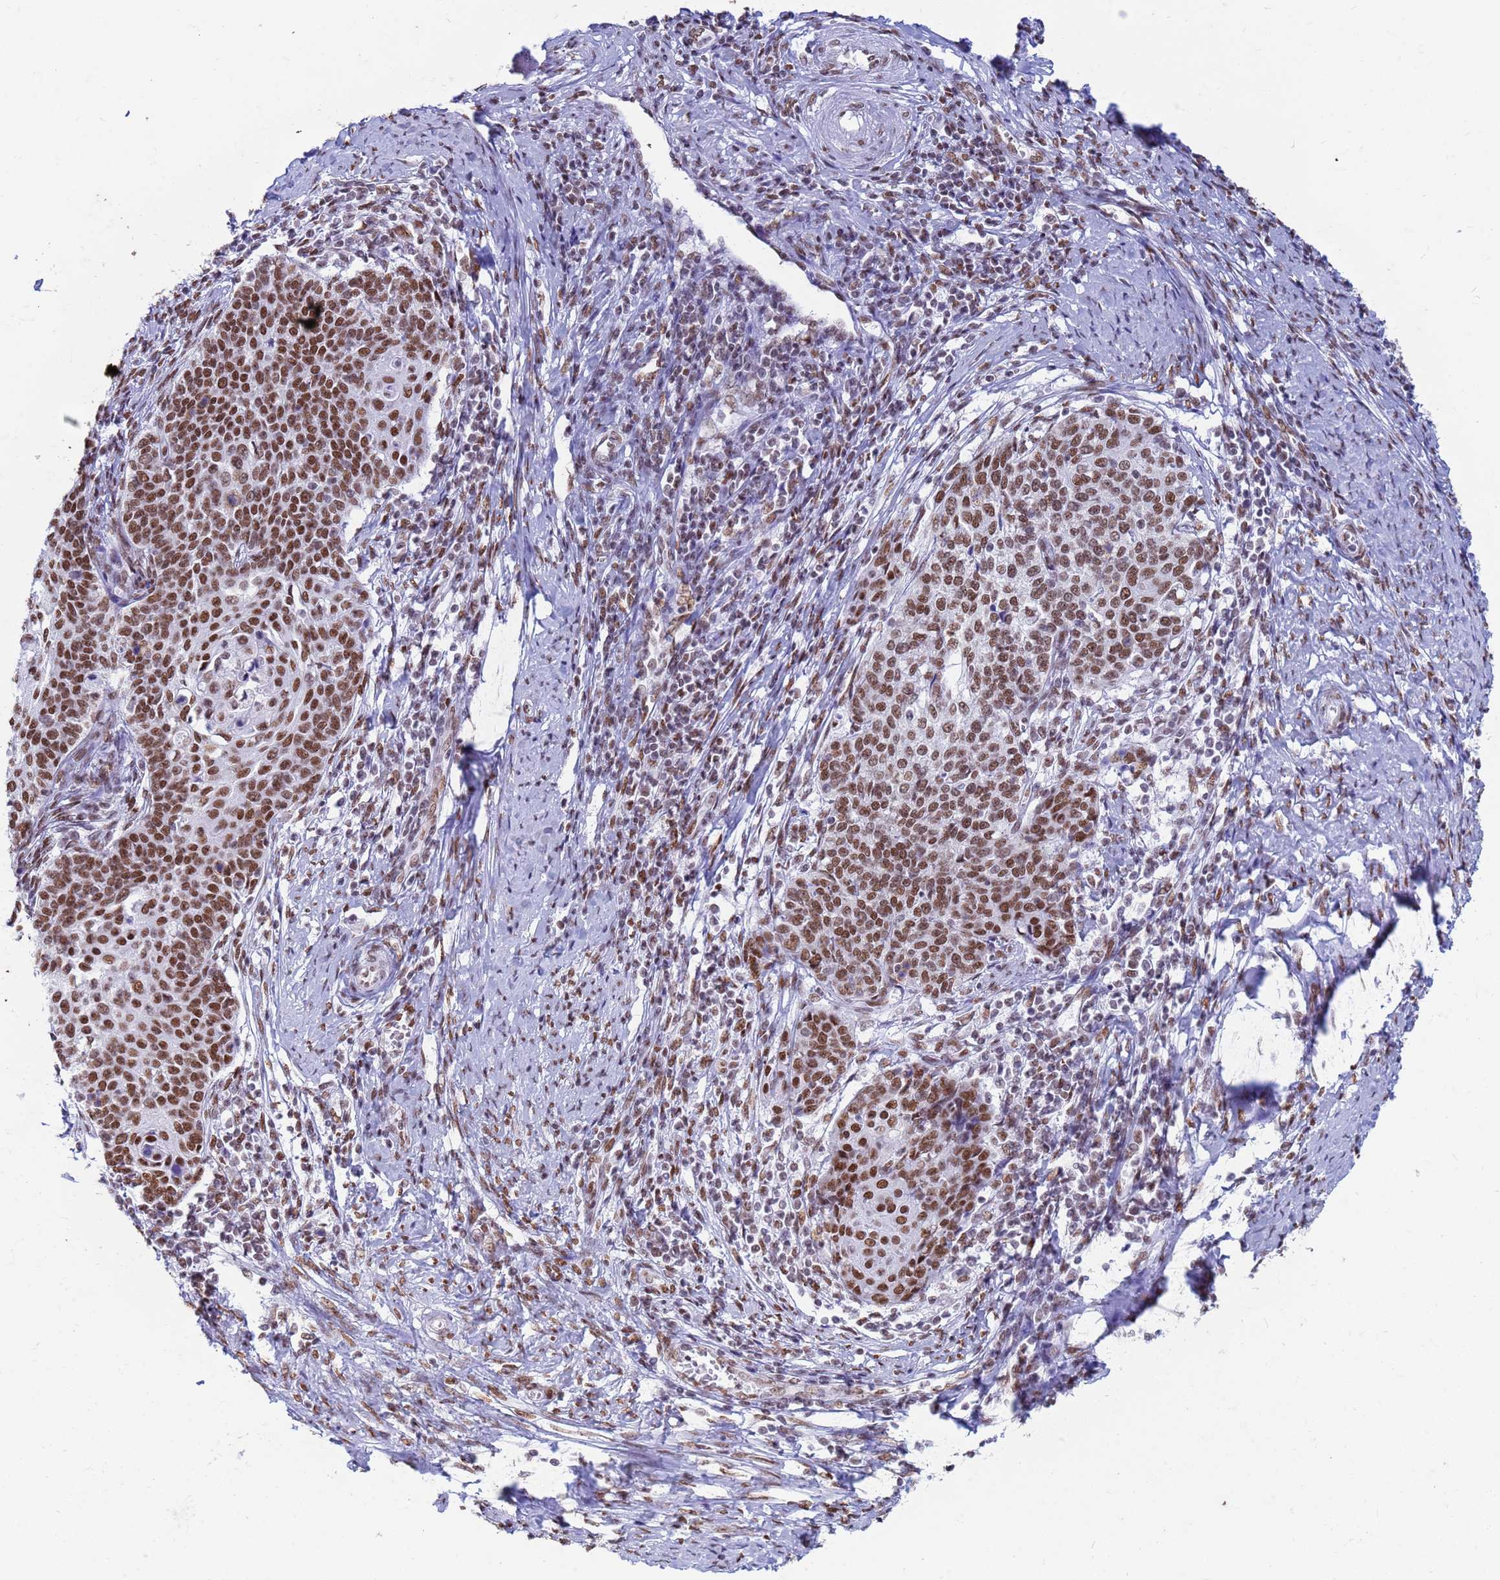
{"staining": {"intensity": "moderate", "quantity": ">75%", "location": "nuclear"}, "tissue": "cervical cancer", "cell_type": "Tumor cells", "image_type": "cancer", "snomed": [{"axis": "morphology", "description": "Squamous cell carcinoma, NOS"}, {"axis": "topography", "description": "Cervix"}], "caption": "Immunohistochemistry (IHC) (DAB (3,3'-diaminobenzidine)) staining of cervical cancer (squamous cell carcinoma) reveals moderate nuclear protein staining in approximately >75% of tumor cells.", "gene": "FAM170B", "patient": {"sex": "female", "age": 39}}